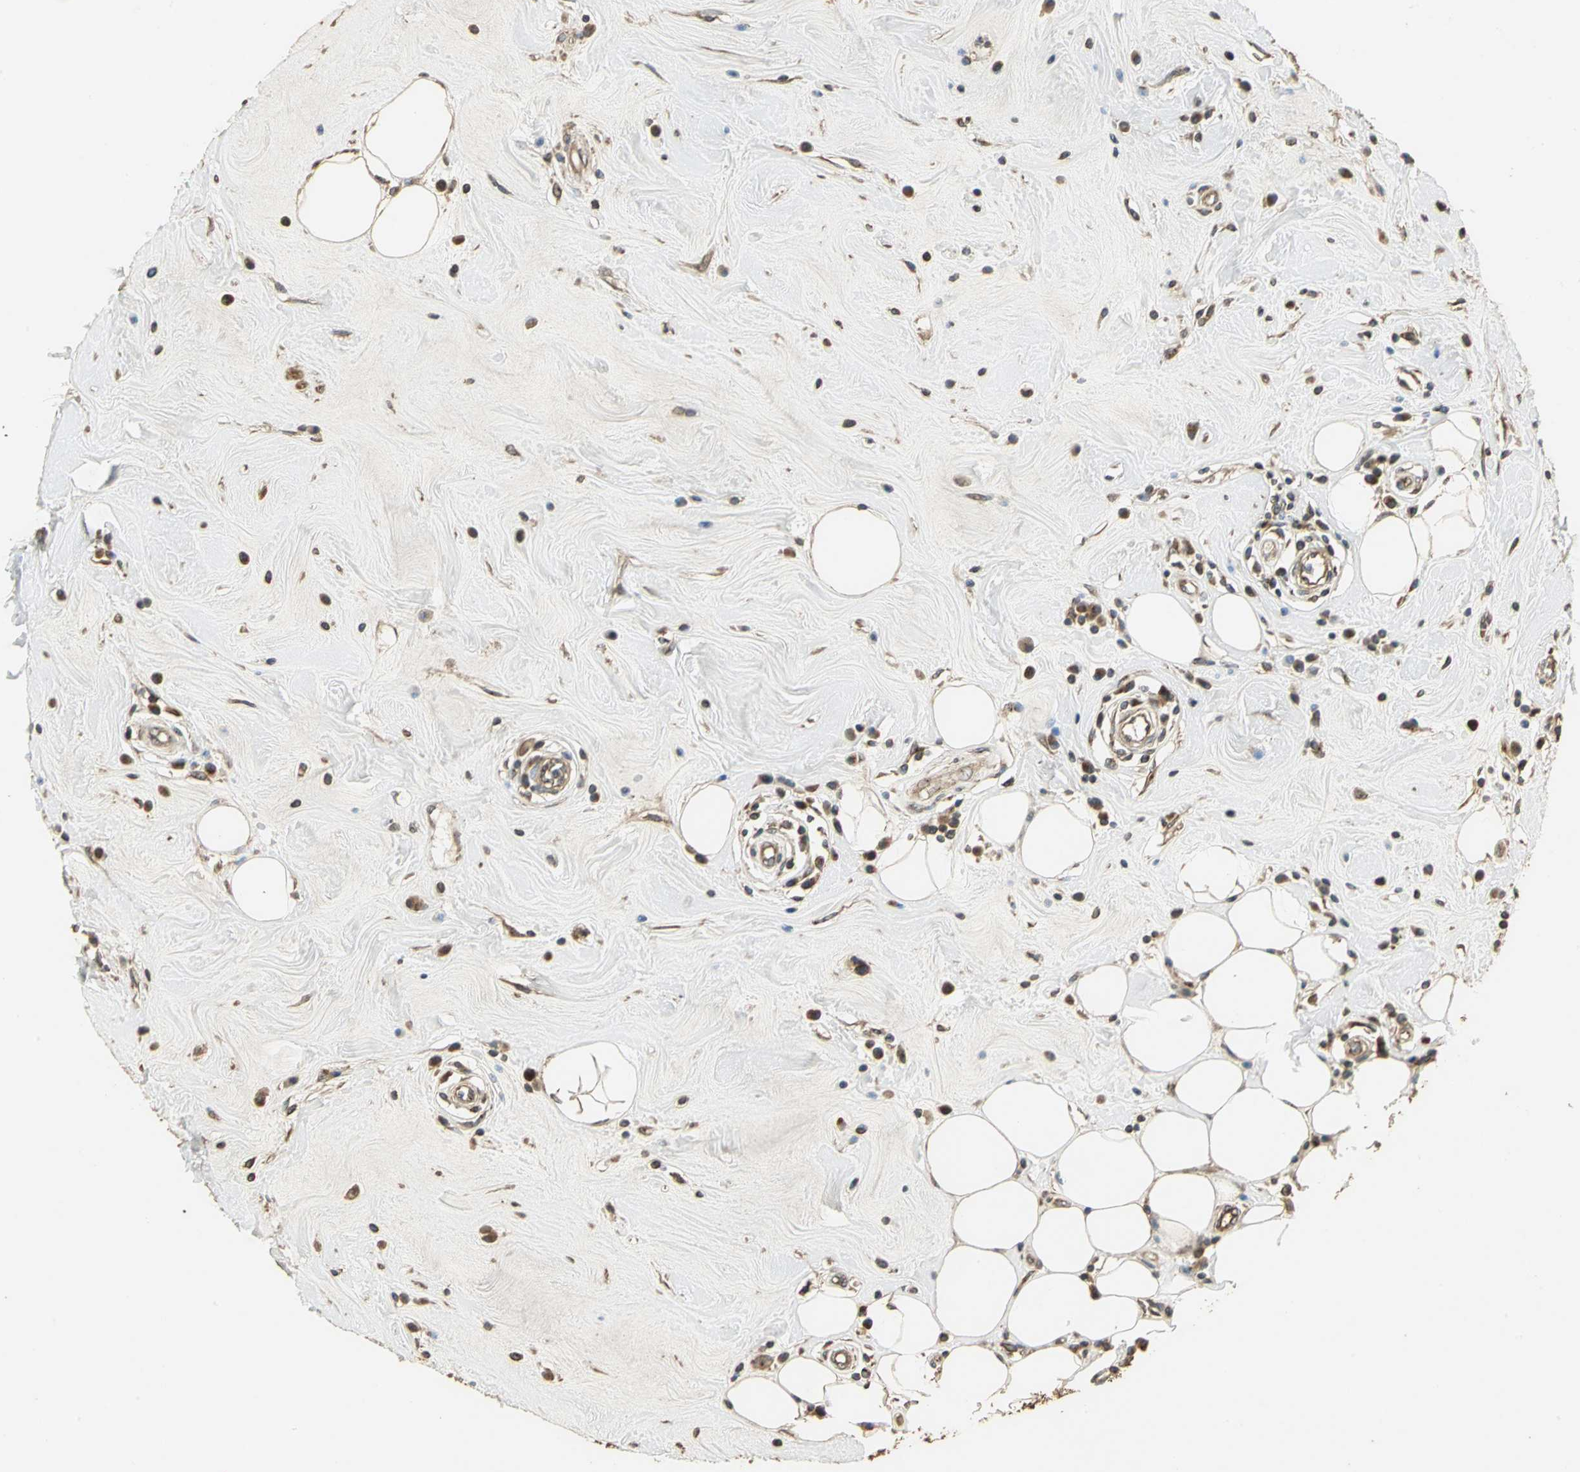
{"staining": {"intensity": "moderate", "quantity": ">75%", "location": "cytoplasmic/membranous"}, "tissue": "breast cancer", "cell_type": "Tumor cells", "image_type": "cancer", "snomed": [{"axis": "morphology", "description": "Duct carcinoma"}, {"axis": "topography", "description": "Breast"}], "caption": "Moderate cytoplasmic/membranous expression is appreciated in approximately >75% of tumor cells in breast intraductal carcinoma.", "gene": "KANK1", "patient": {"sex": "female", "age": 27}}